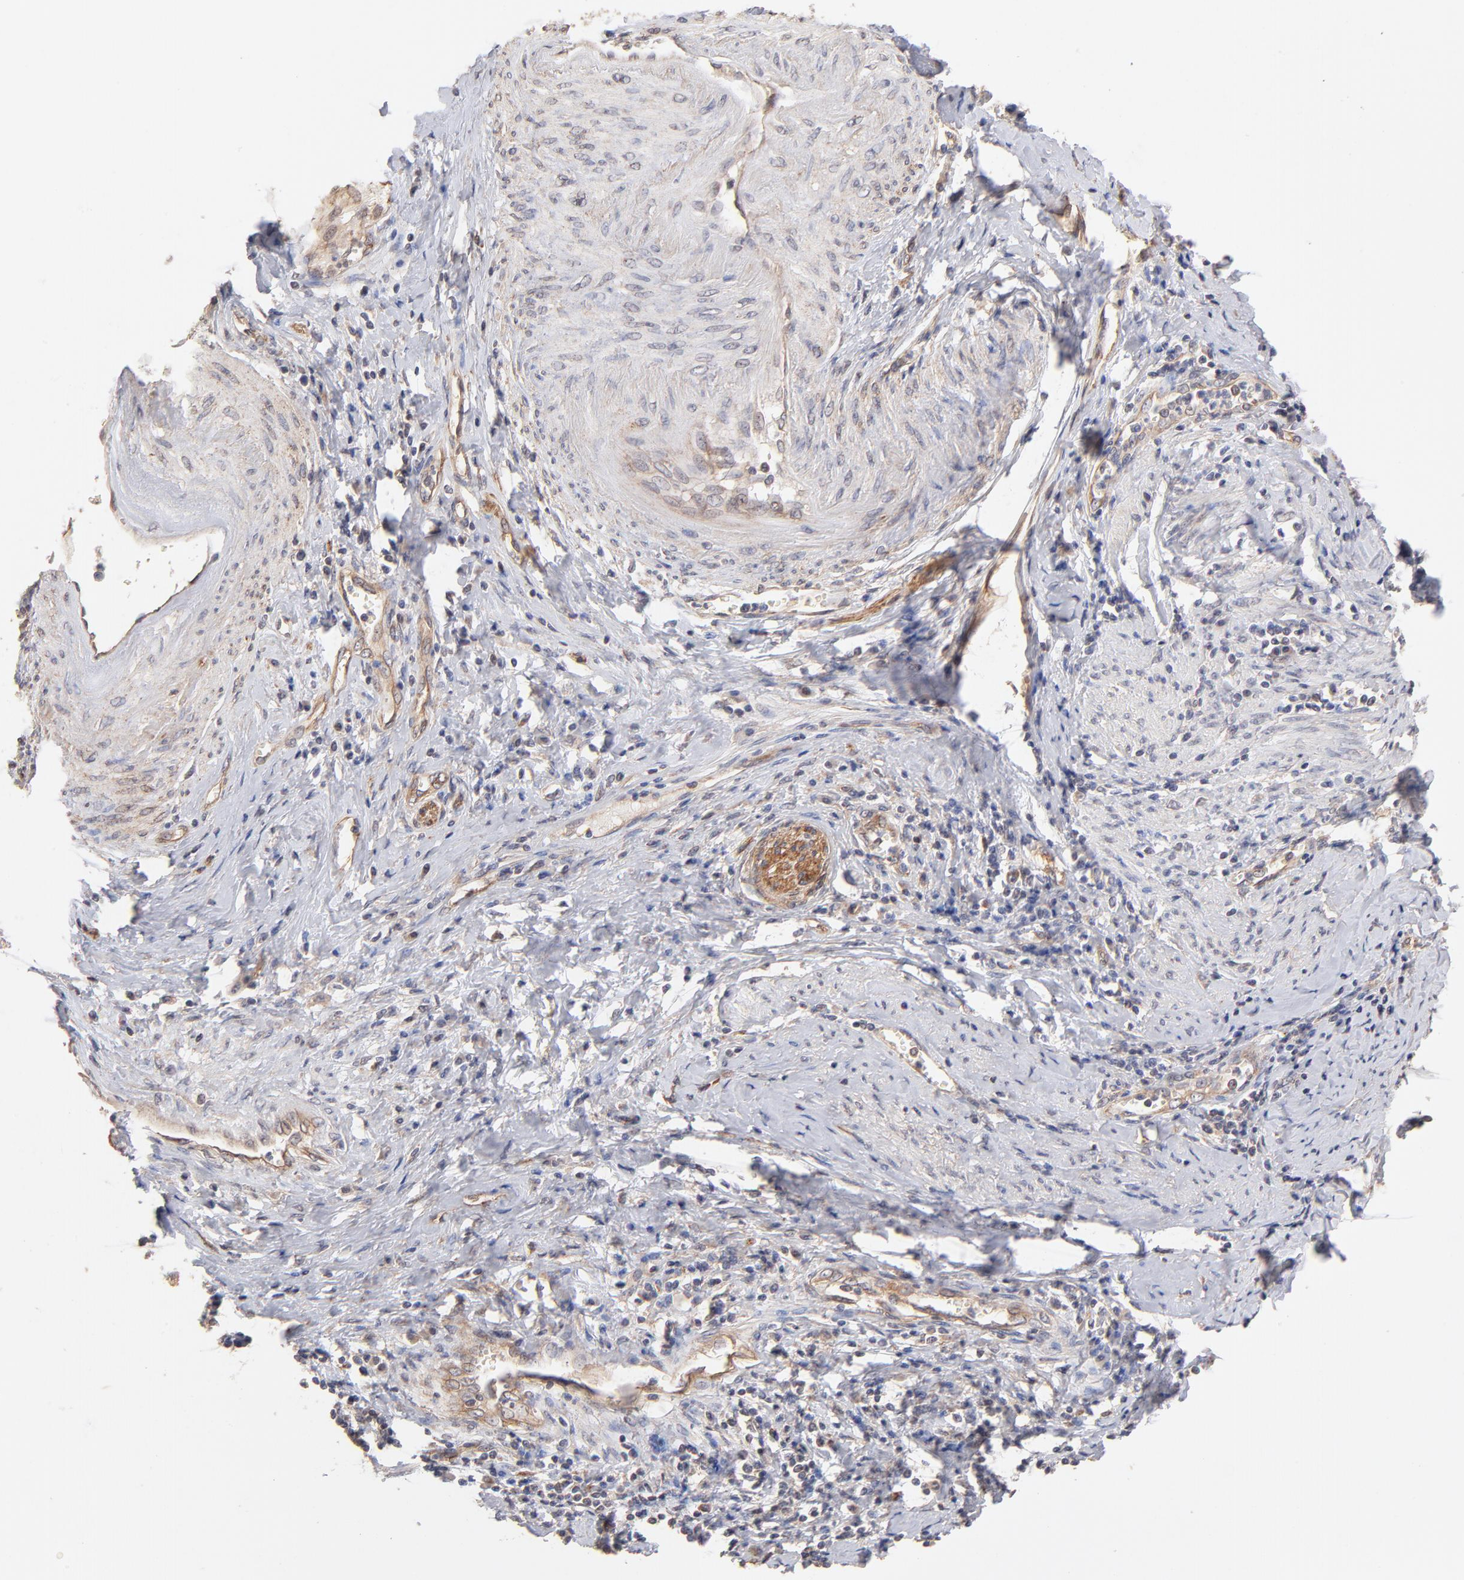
{"staining": {"intensity": "moderate", "quantity": ">75%", "location": "cytoplasmic/membranous"}, "tissue": "cervical cancer", "cell_type": "Tumor cells", "image_type": "cancer", "snomed": [{"axis": "morphology", "description": "Squamous cell carcinoma, NOS"}, {"axis": "topography", "description": "Cervix"}], "caption": "Immunohistochemical staining of human cervical cancer (squamous cell carcinoma) exhibits moderate cytoplasmic/membranous protein staining in approximately >75% of tumor cells. Nuclei are stained in blue.", "gene": "STAP2", "patient": {"sex": "female", "age": 53}}